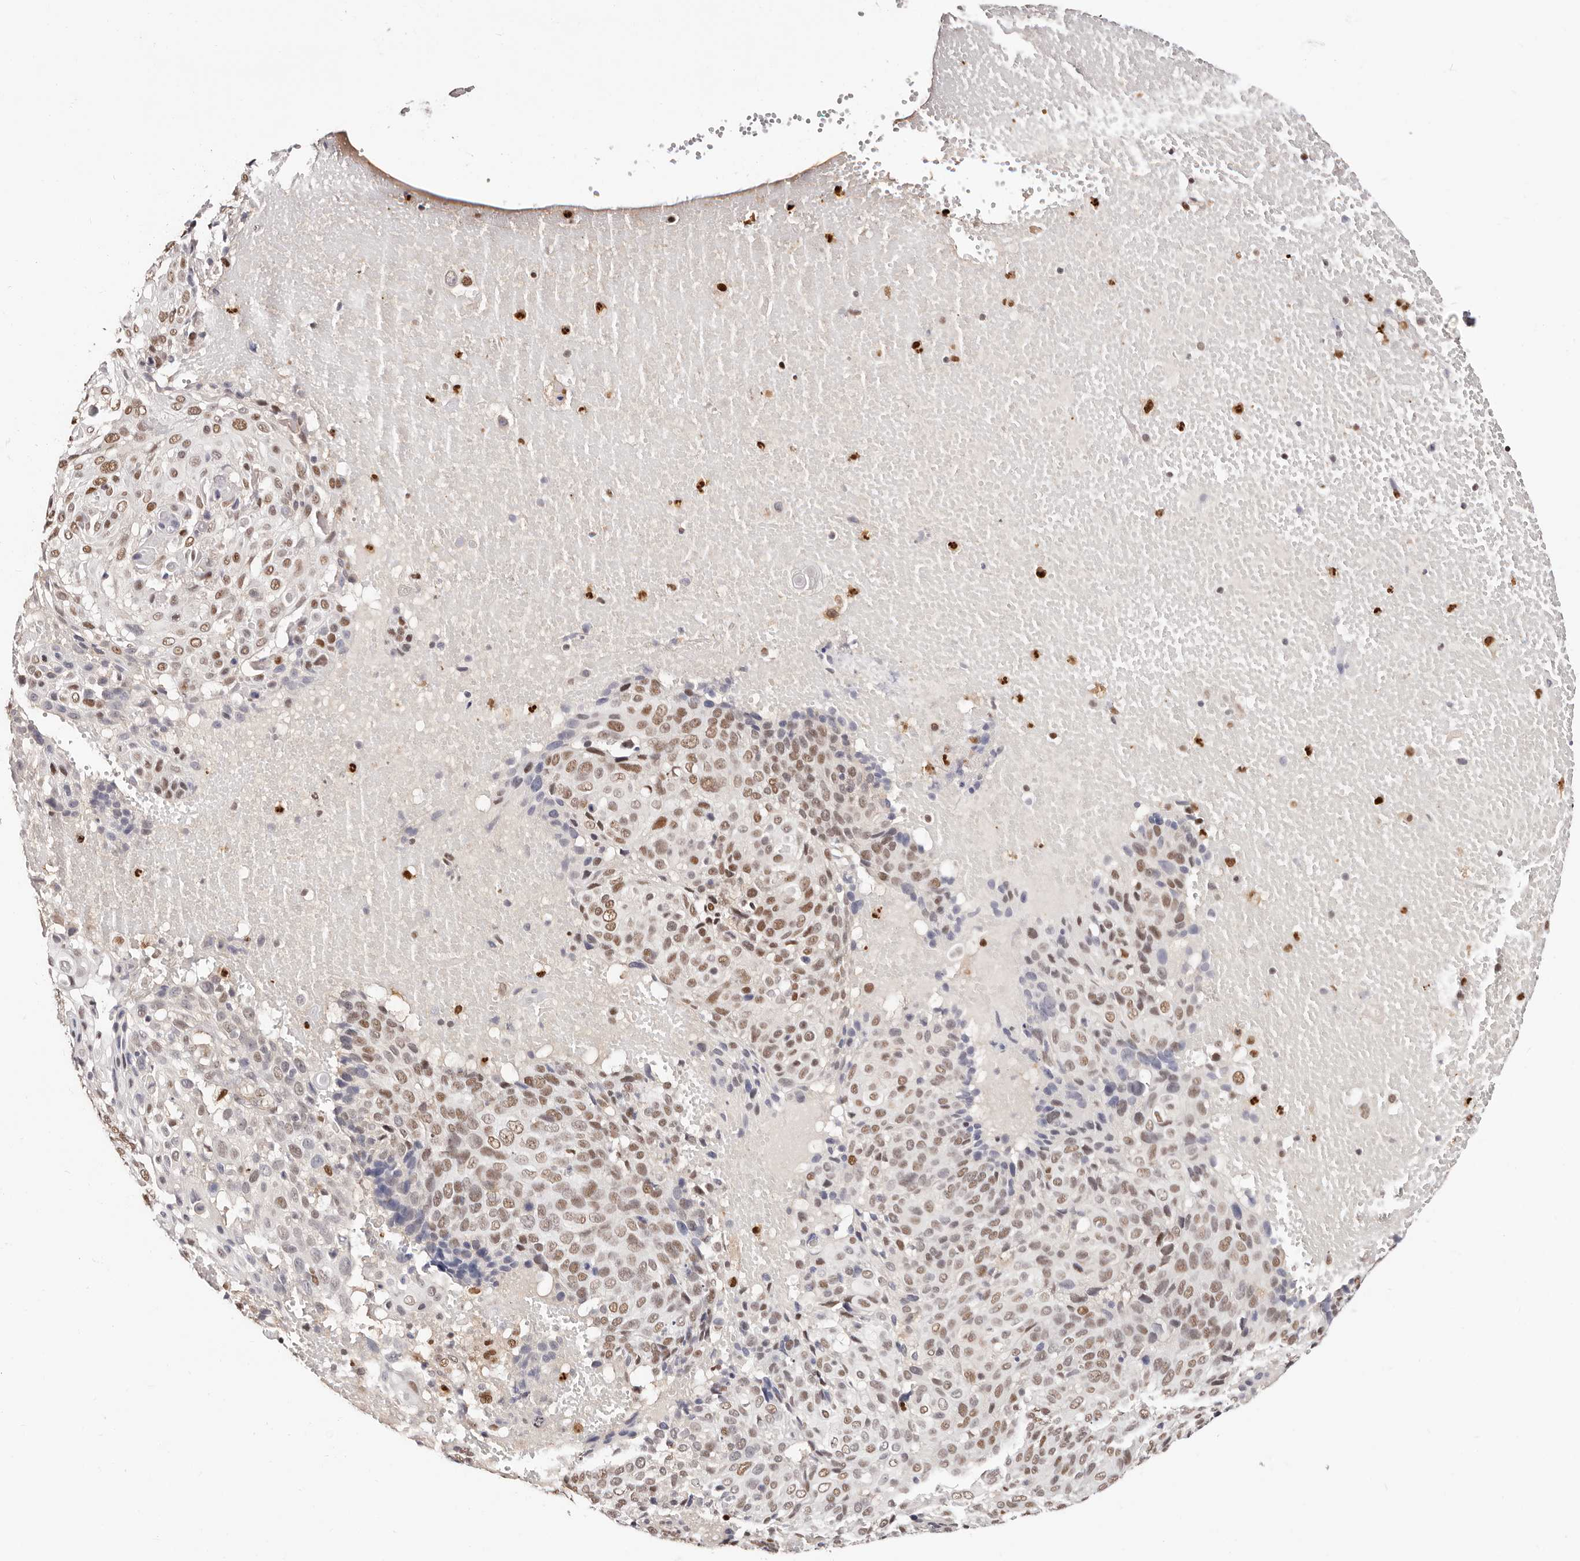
{"staining": {"intensity": "moderate", "quantity": "25%-75%", "location": "nuclear"}, "tissue": "cervical cancer", "cell_type": "Tumor cells", "image_type": "cancer", "snomed": [{"axis": "morphology", "description": "Squamous cell carcinoma, NOS"}, {"axis": "topography", "description": "Cervix"}], "caption": "Human cervical cancer (squamous cell carcinoma) stained for a protein (brown) demonstrates moderate nuclear positive positivity in approximately 25%-75% of tumor cells.", "gene": "TKT", "patient": {"sex": "female", "age": 74}}